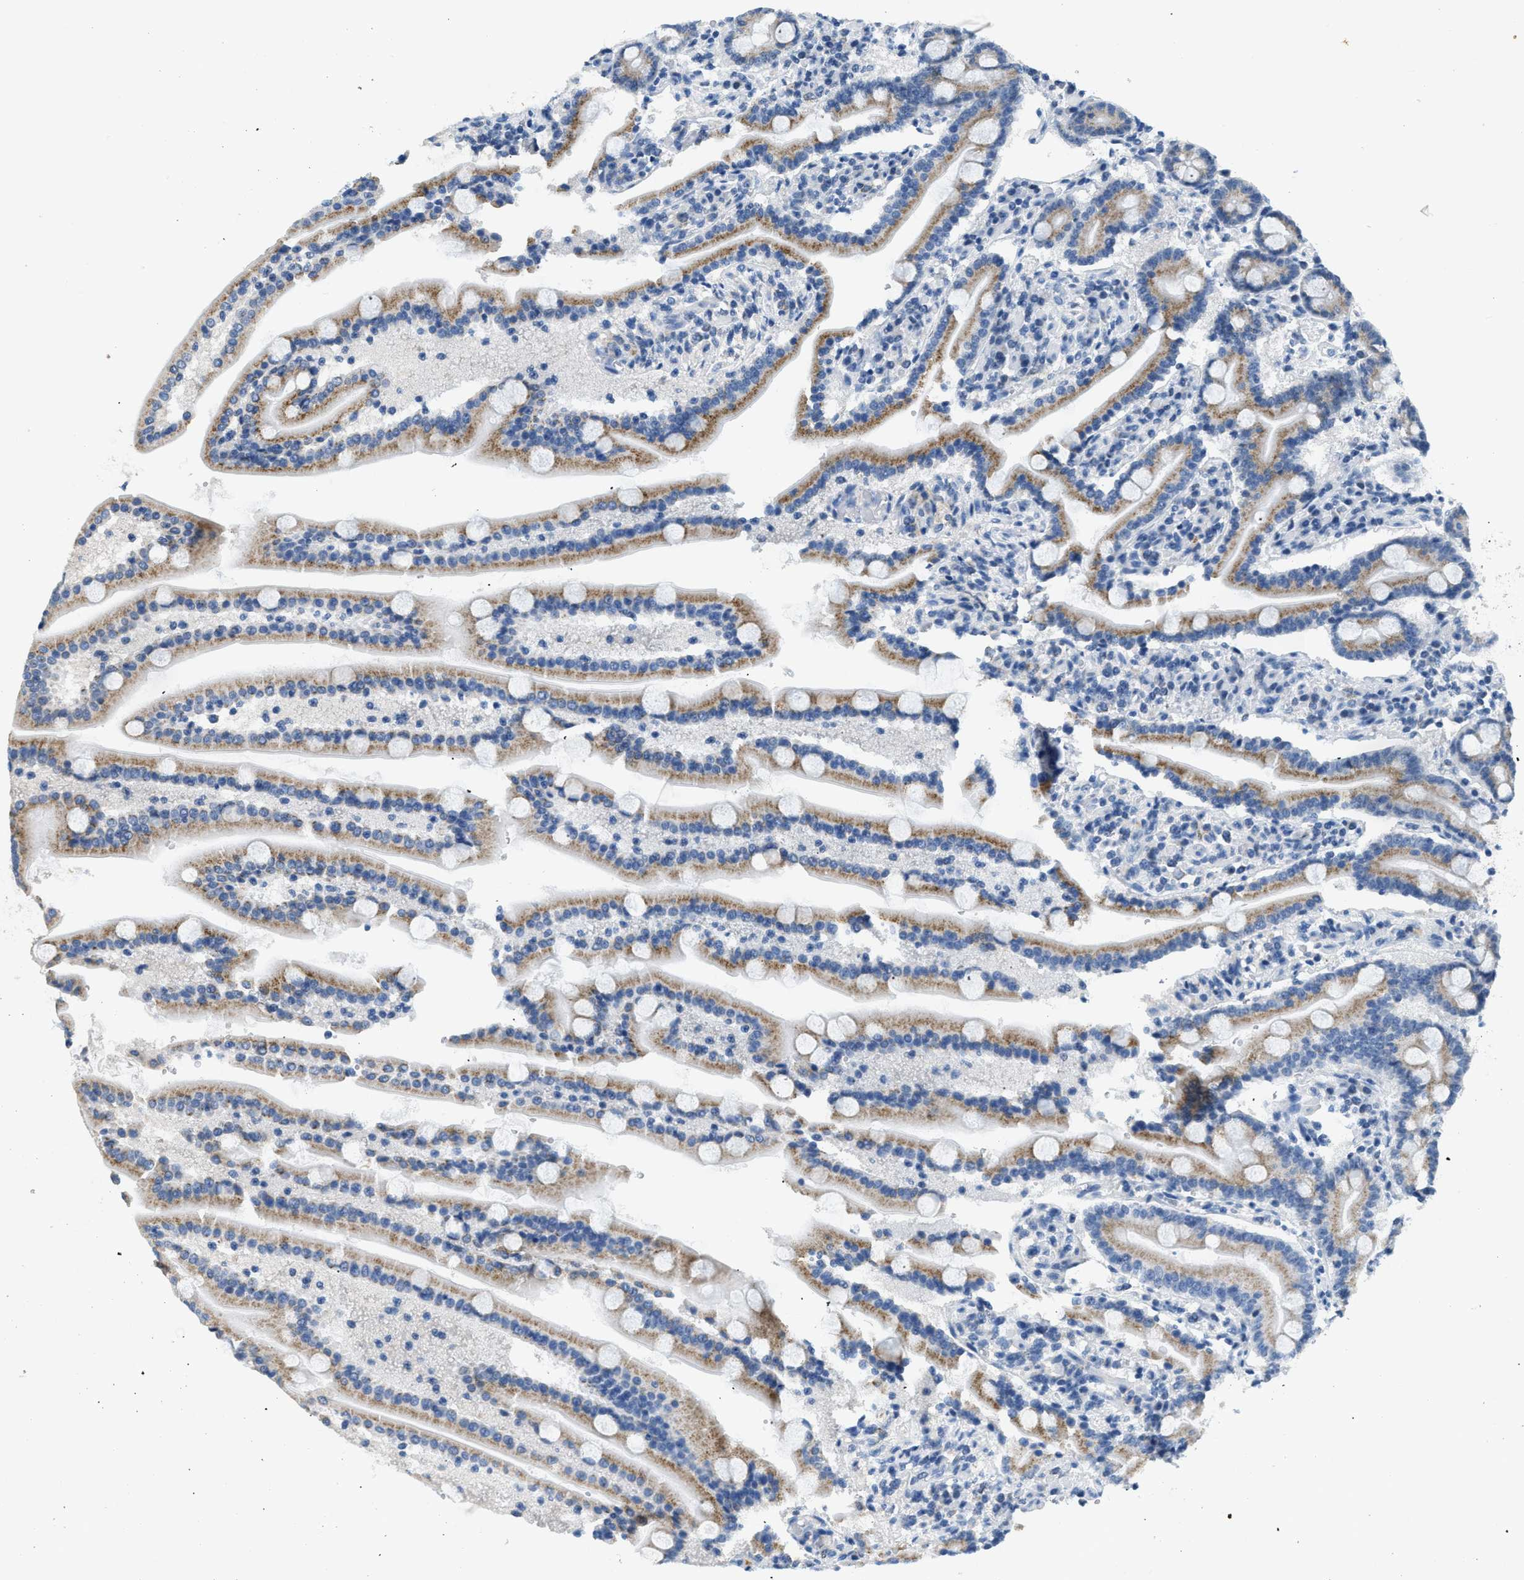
{"staining": {"intensity": "moderate", "quantity": ">75%", "location": "cytoplasmic/membranous"}, "tissue": "duodenum", "cell_type": "Glandular cells", "image_type": "normal", "snomed": [{"axis": "morphology", "description": "Normal tissue, NOS"}, {"axis": "topography", "description": "Duodenum"}], "caption": "Immunohistochemical staining of benign duodenum reveals medium levels of moderate cytoplasmic/membranous expression in about >75% of glandular cells.", "gene": "TOMM34", "patient": {"sex": "male", "age": 54}}